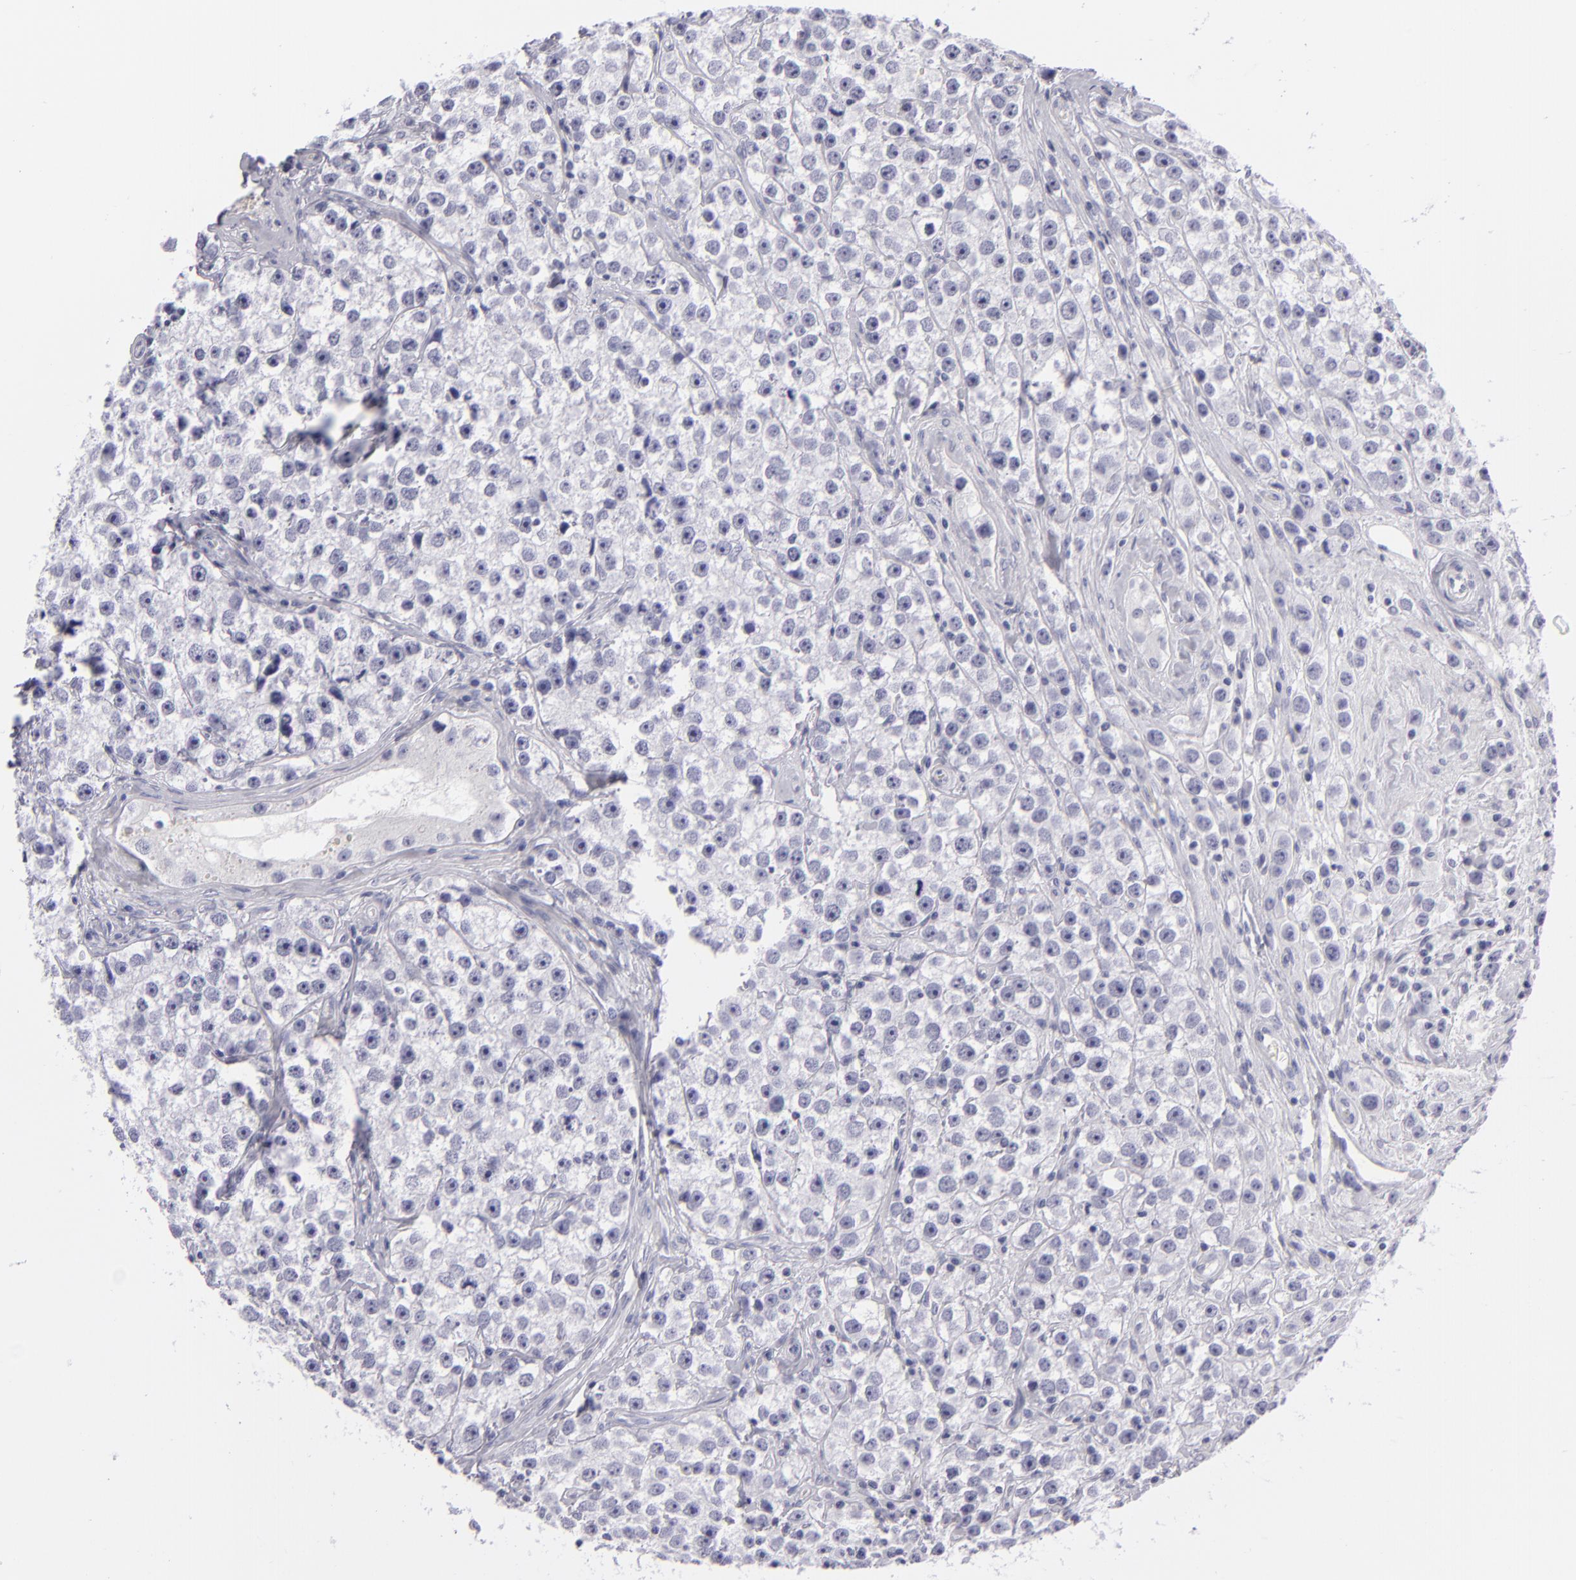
{"staining": {"intensity": "negative", "quantity": "none", "location": "none"}, "tissue": "testis cancer", "cell_type": "Tumor cells", "image_type": "cancer", "snomed": [{"axis": "morphology", "description": "Seminoma, NOS"}, {"axis": "topography", "description": "Testis"}], "caption": "Seminoma (testis) was stained to show a protein in brown. There is no significant expression in tumor cells.", "gene": "VIL1", "patient": {"sex": "male", "age": 32}}